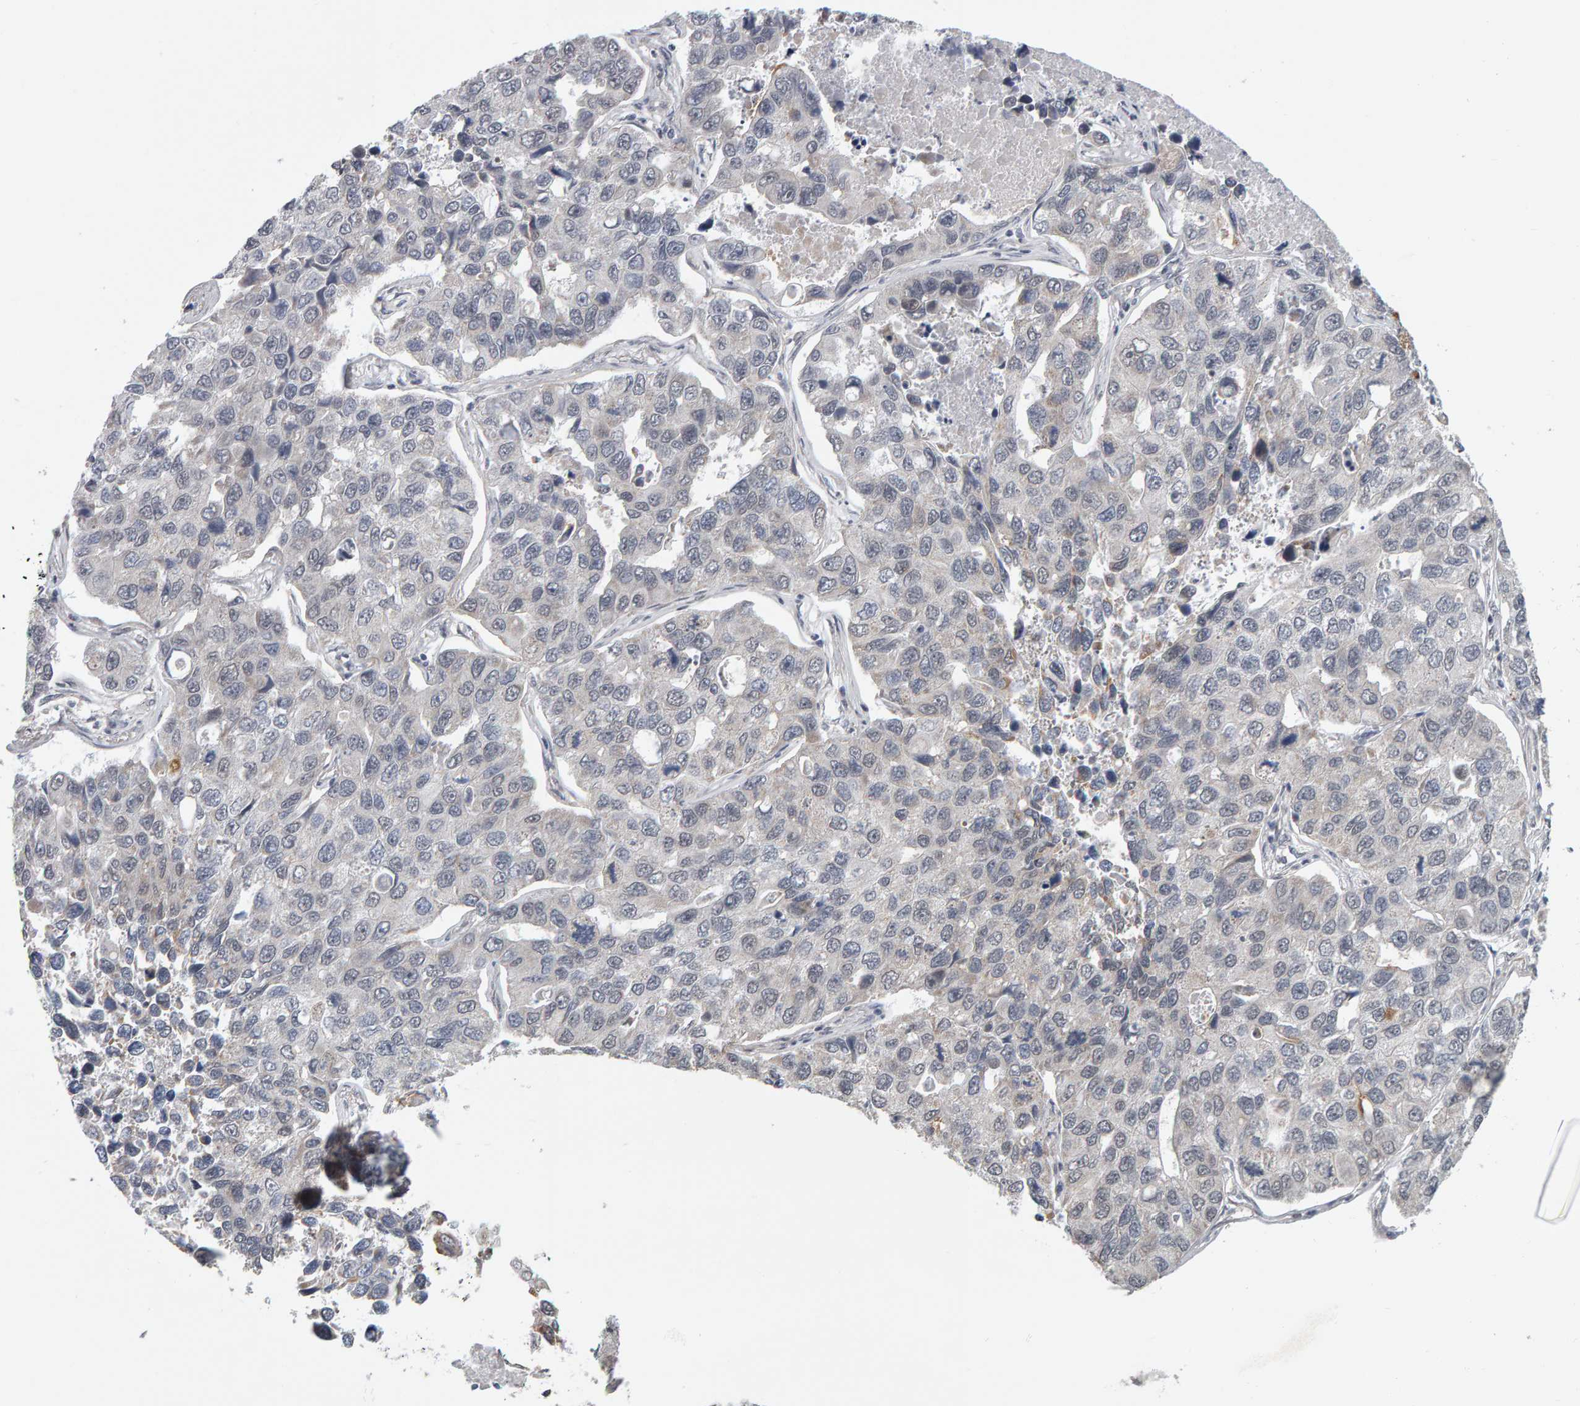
{"staining": {"intensity": "negative", "quantity": "none", "location": "none"}, "tissue": "lung cancer", "cell_type": "Tumor cells", "image_type": "cancer", "snomed": [{"axis": "morphology", "description": "Adenocarcinoma, NOS"}, {"axis": "topography", "description": "Lung"}], "caption": "Lung cancer stained for a protein using IHC displays no staining tumor cells.", "gene": "DAP3", "patient": {"sex": "male", "age": 64}}